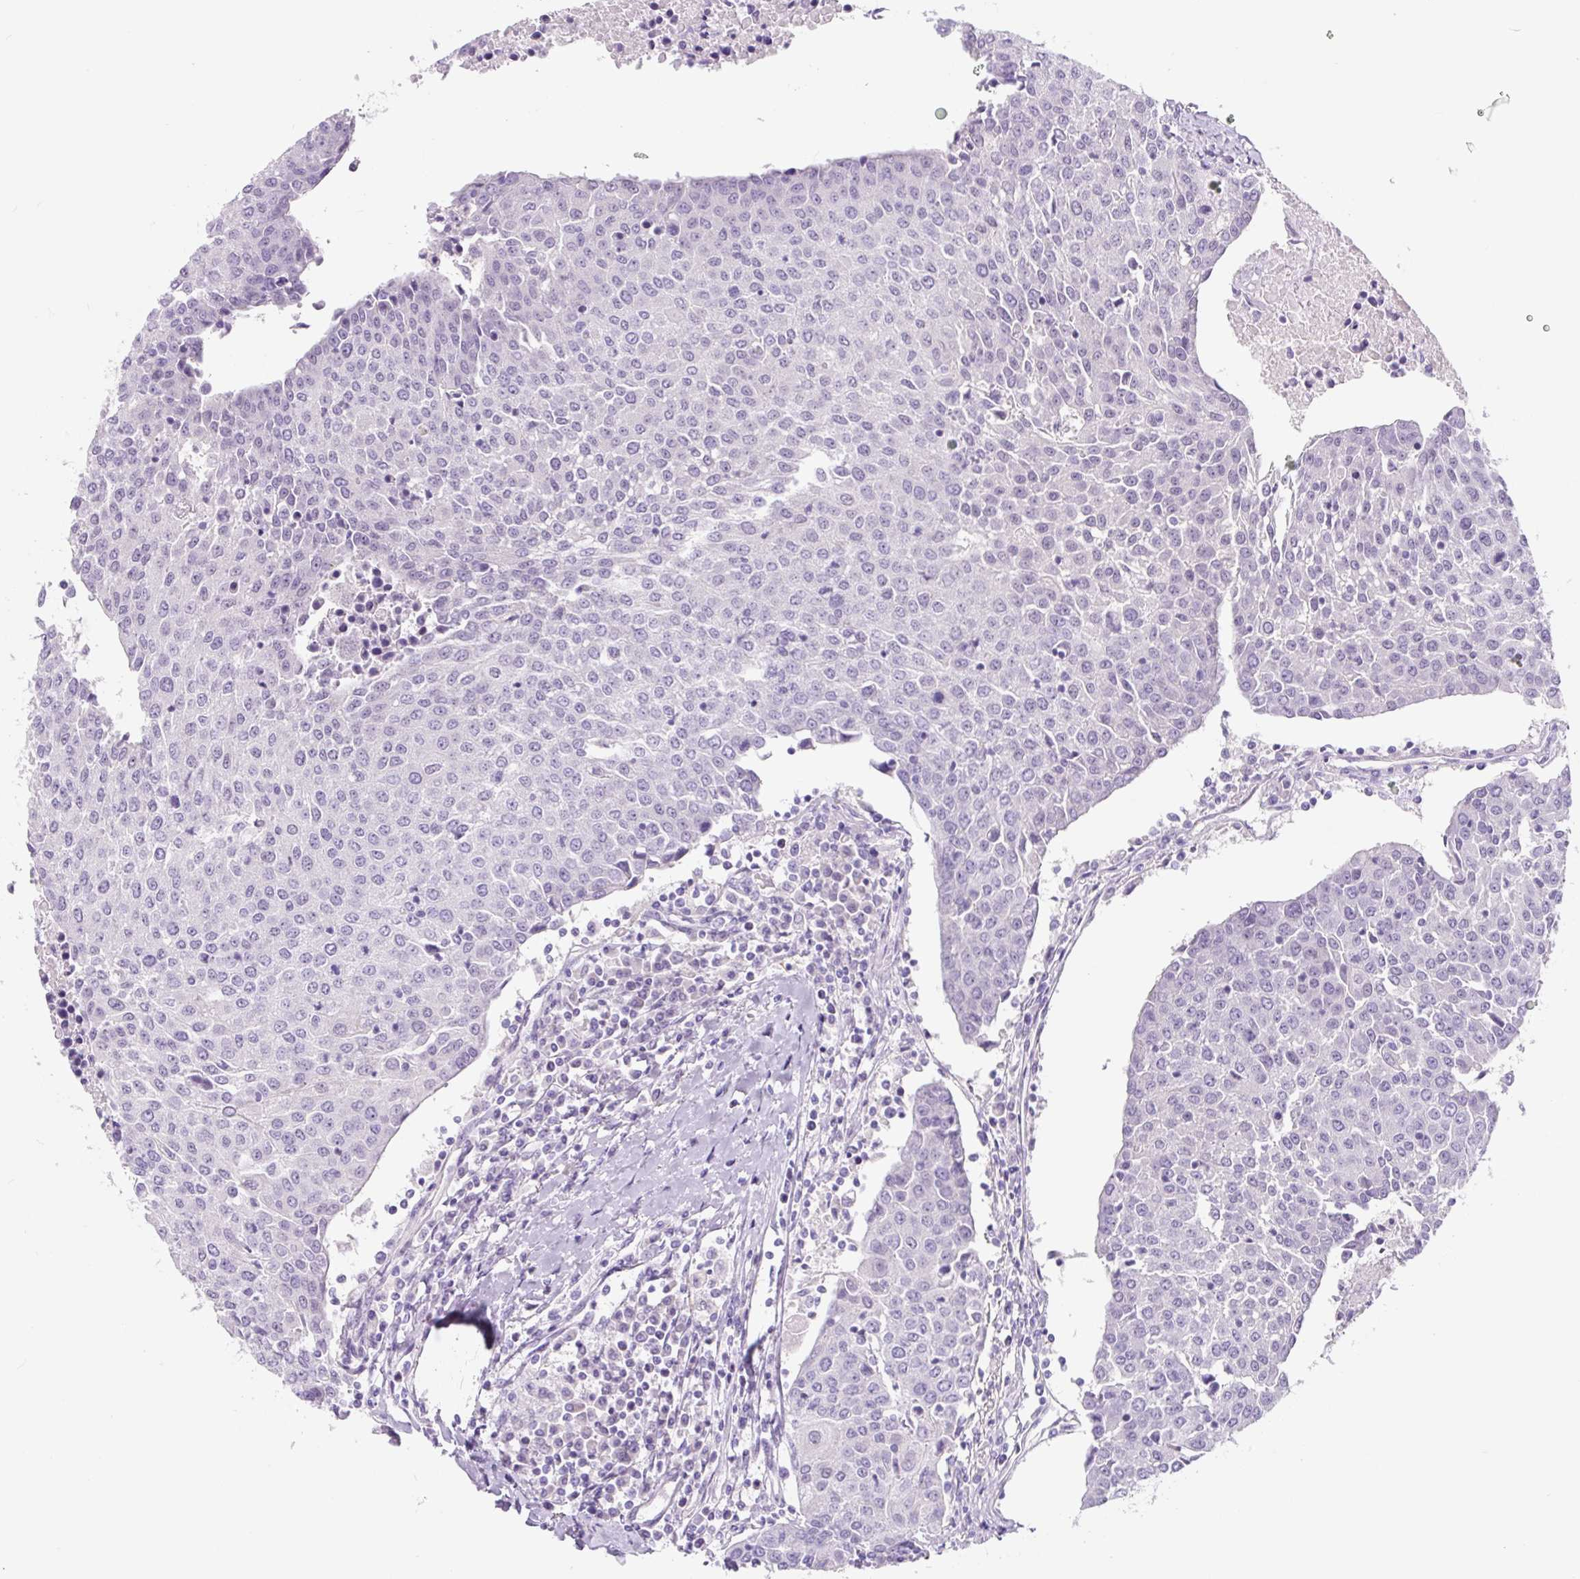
{"staining": {"intensity": "negative", "quantity": "none", "location": "none"}, "tissue": "urothelial cancer", "cell_type": "Tumor cells", "image_type": "cancer", "snomed": [{"axis": "morphology", "description": "Urothelial carcinoma, High grade"}, {"axis": "topography", "description": "Urinary bladder"}], "caption": "Immunohistochemistry (IHC) micrograph of neoplastic tissue: urothelial cancer stained with DAB (3,3'-diaminobenzidine) displays no significant protein expression in tumor cells.", "gene": "CCL25", "patient": {"sex": "female", "age": 85}}